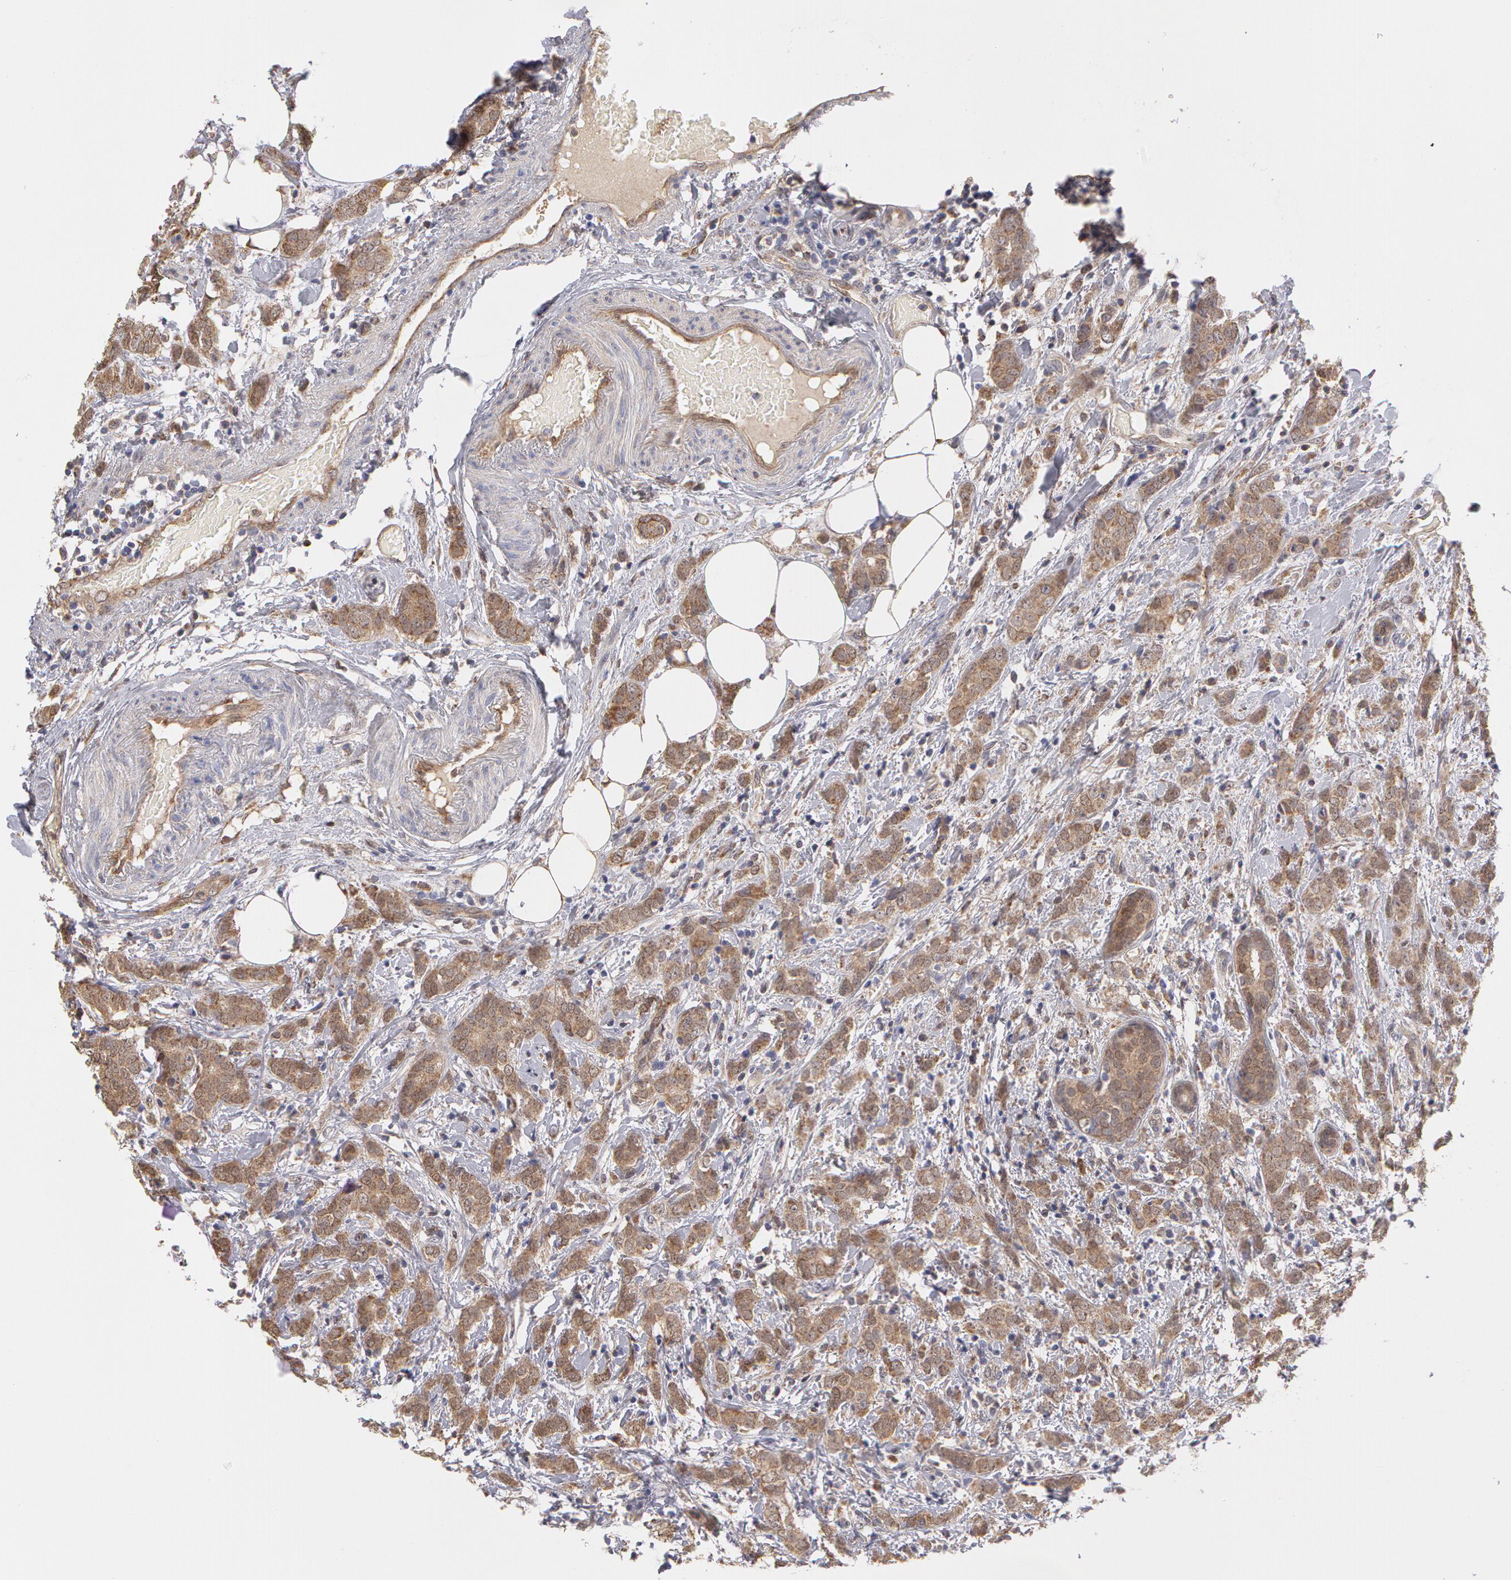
{"staining": {"intensity": "moderate", "quantity": ">75%", "location": "cytoplasmic/membranous"}, "tissue": "breast cancer", "cell_type": "Tumor cells", "image_type": "cancer", "snomed": [{"axis": "morphology", "description": "Duct carcinoma"}, {"axis": "topography", "description": "Breast"}], "caption": "Immunohistochemistry (DAB) staining of intraductal carcinoma (breast) demonstrates moderate cytoplasmic/membranous protein positivity in approximately >75% of tumor cells.", "gene": "MPST", "patient": {"sex": "female", "age": 53}}